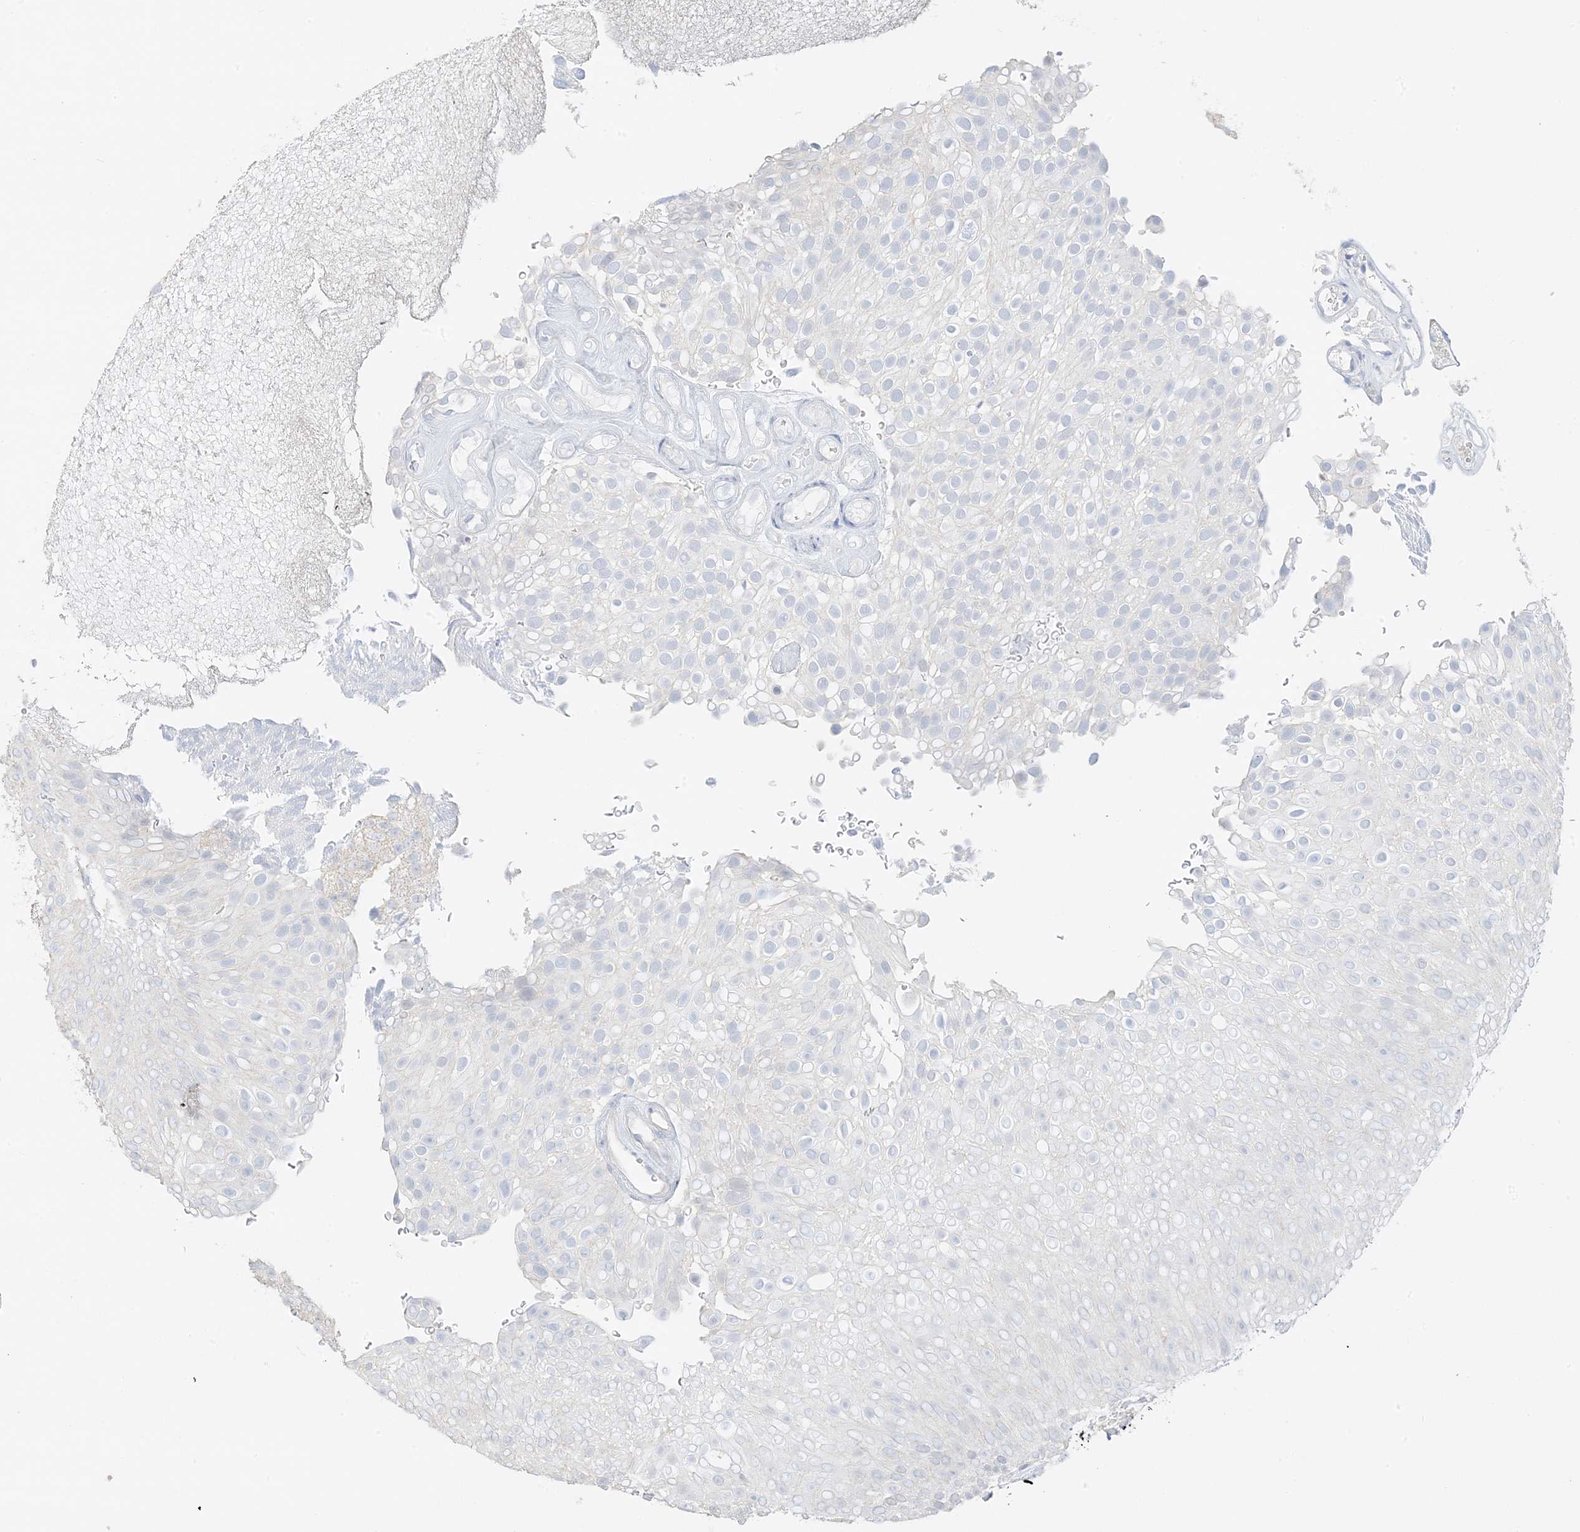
{"staining": {"intensity": "negative", "quantity": "none", "location": "none"}, "tissue": "urothelial cancer", "cell_type": "Tumor cells", "image_type": "cancer", "snomed": [{"axis": "morphology", "description": "Urothelial carcinoma, Low grade"}, {"axis": "topography", "description": "Urinary bladder"}], "caption": "IHC histopathology image of neoplastic tissue: human urothelial cancer stained with DAB (3,3'-diaminobenzidine) displays no significant protein positivity in tumor cells. (Brightfield microscopy of DAB immunohistochemistry (IHC) at high magnification).", "gene": "ZBTB41", "patient": {"sex": "male", "age": 78}}